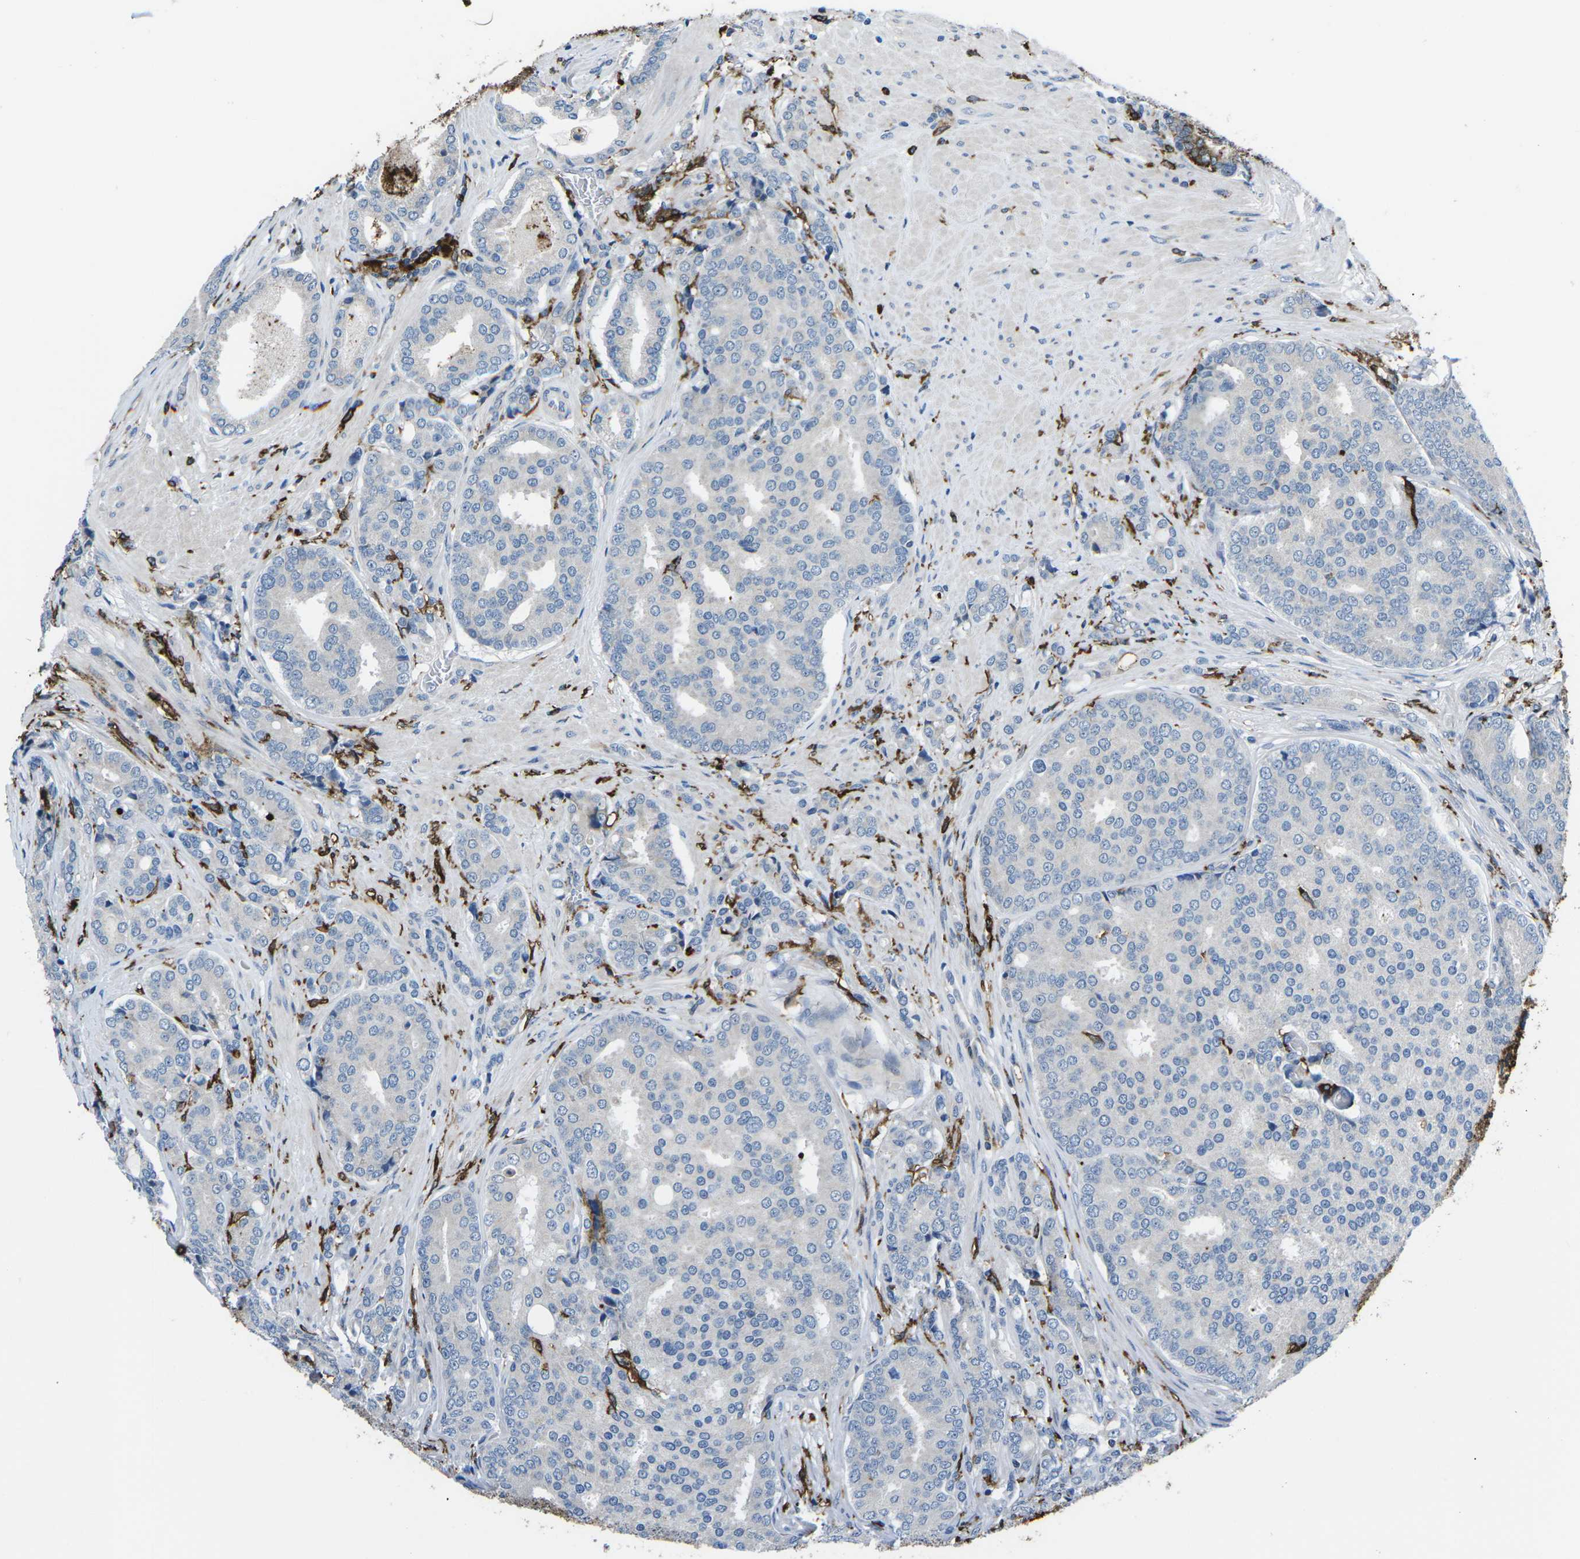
{"staining": {"intensity": "negative", "quantity": "none", "location": "none"}, "tissue": "prostate cancer", "cell_type": "Tumor cells", "image_type": "cancer", "snomed": [{"axis": "morphology", "description": "Adenocarcinoma, High grade"}, {"axis": "topography", "description": "Prostate"}], "caption": "The photomicrograph demonstrates no staining of tumor cells in prostate cancer. Nuclei are stained in blue.", "gene": "PTPN1", "patient": {"sex": "male", "age": 50}}